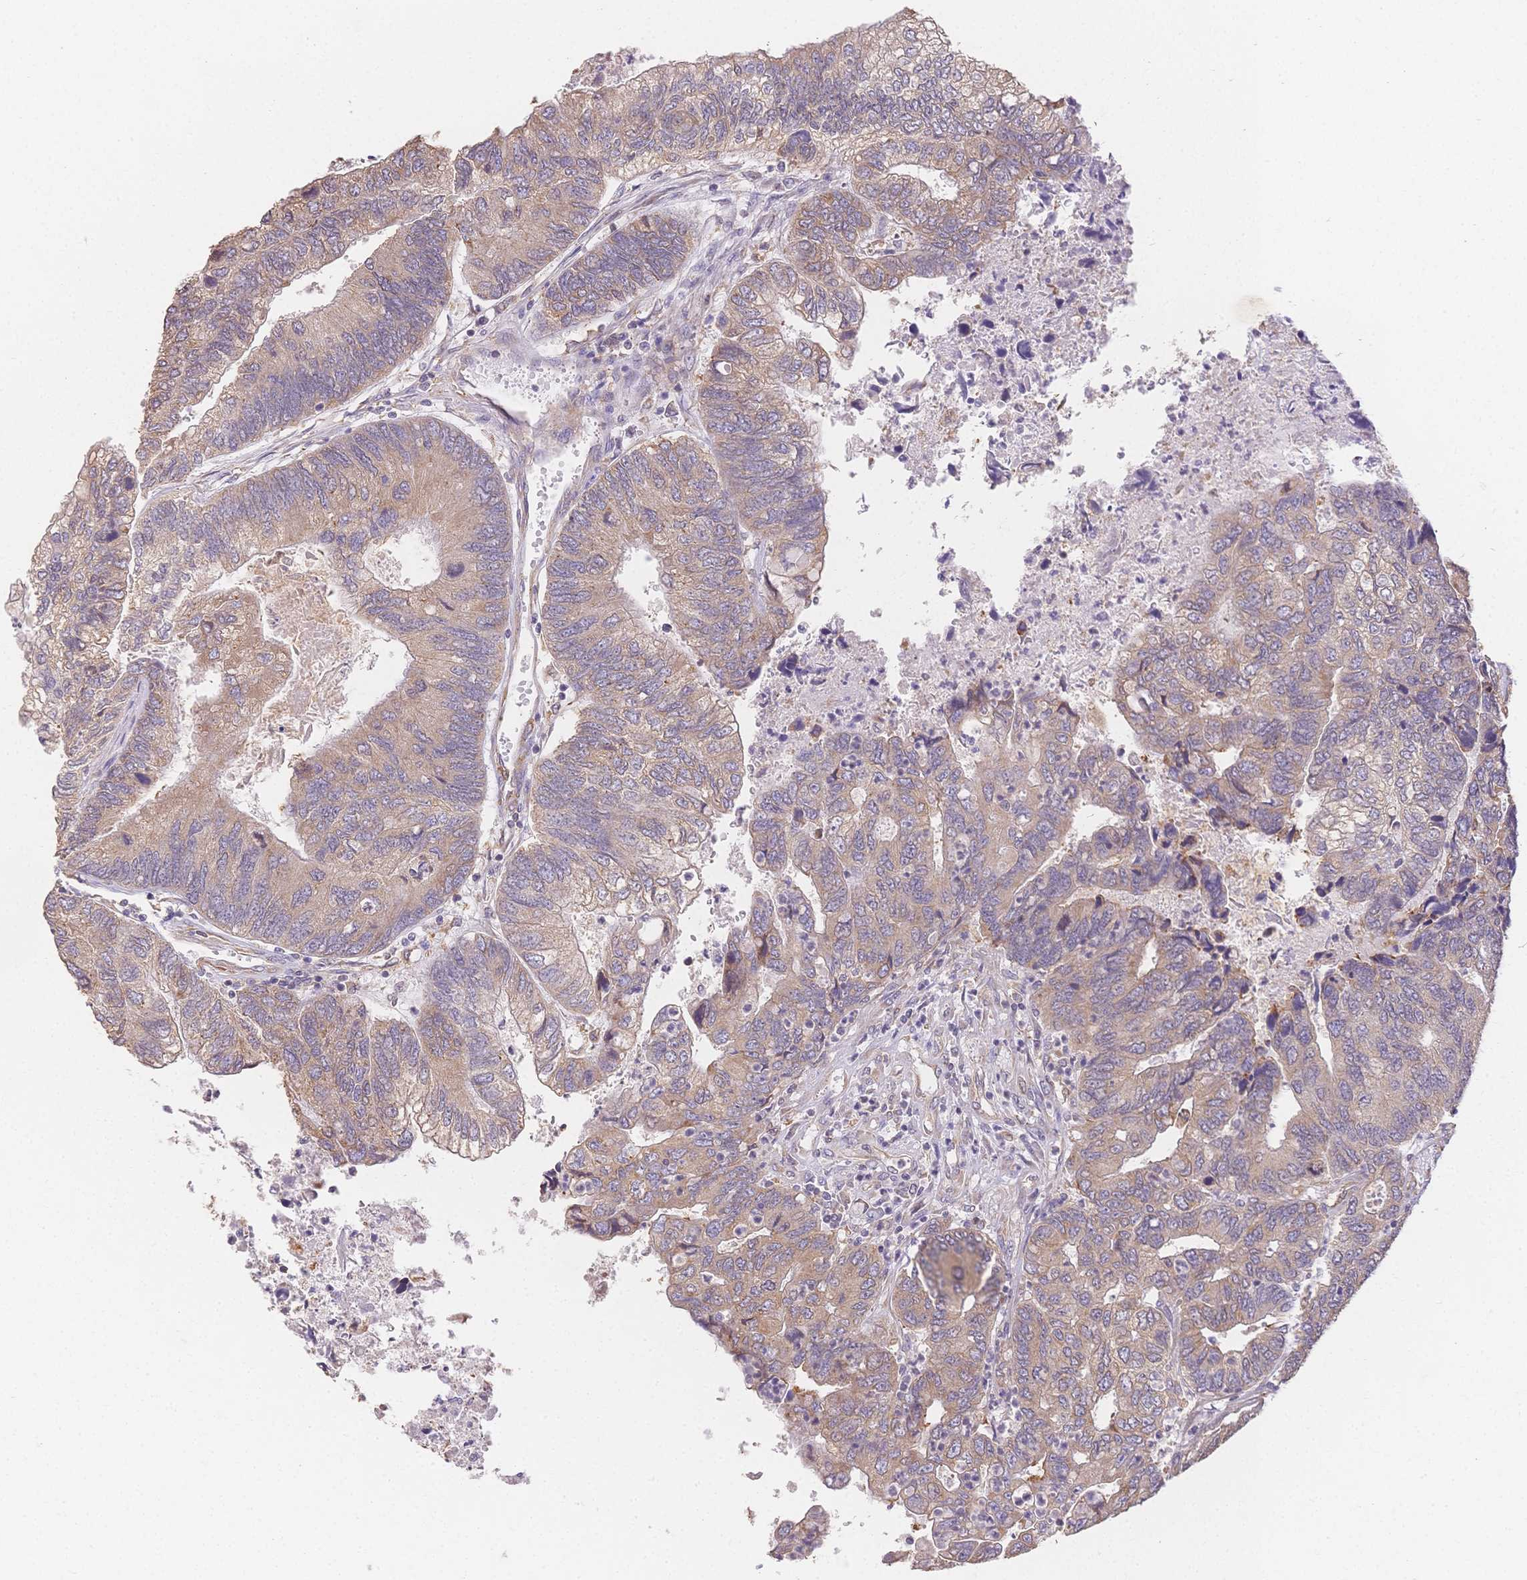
{"staining": {"intensity": "weak", "quantity": "25%-75%", "location": "cytoplasmic/membranous"}, "tissue": "colorectal cancer", "cell_type": "Tumor cells", "image_type": "cancer", "snomed": [{"axis": "morphology", "description": "Adenocarcinoma, NOS"}, {"axis": "topography", "description": "Colon"}], "caption": "IHC (DAB) staining of human adenocarcinoma (colorectal) reveals weak cytoplasmic/membranous protein positivity in about 25%-75% of tumor cells.", "gene": "HS3ST5", "patient": {"sex": "female", "age": 67}}